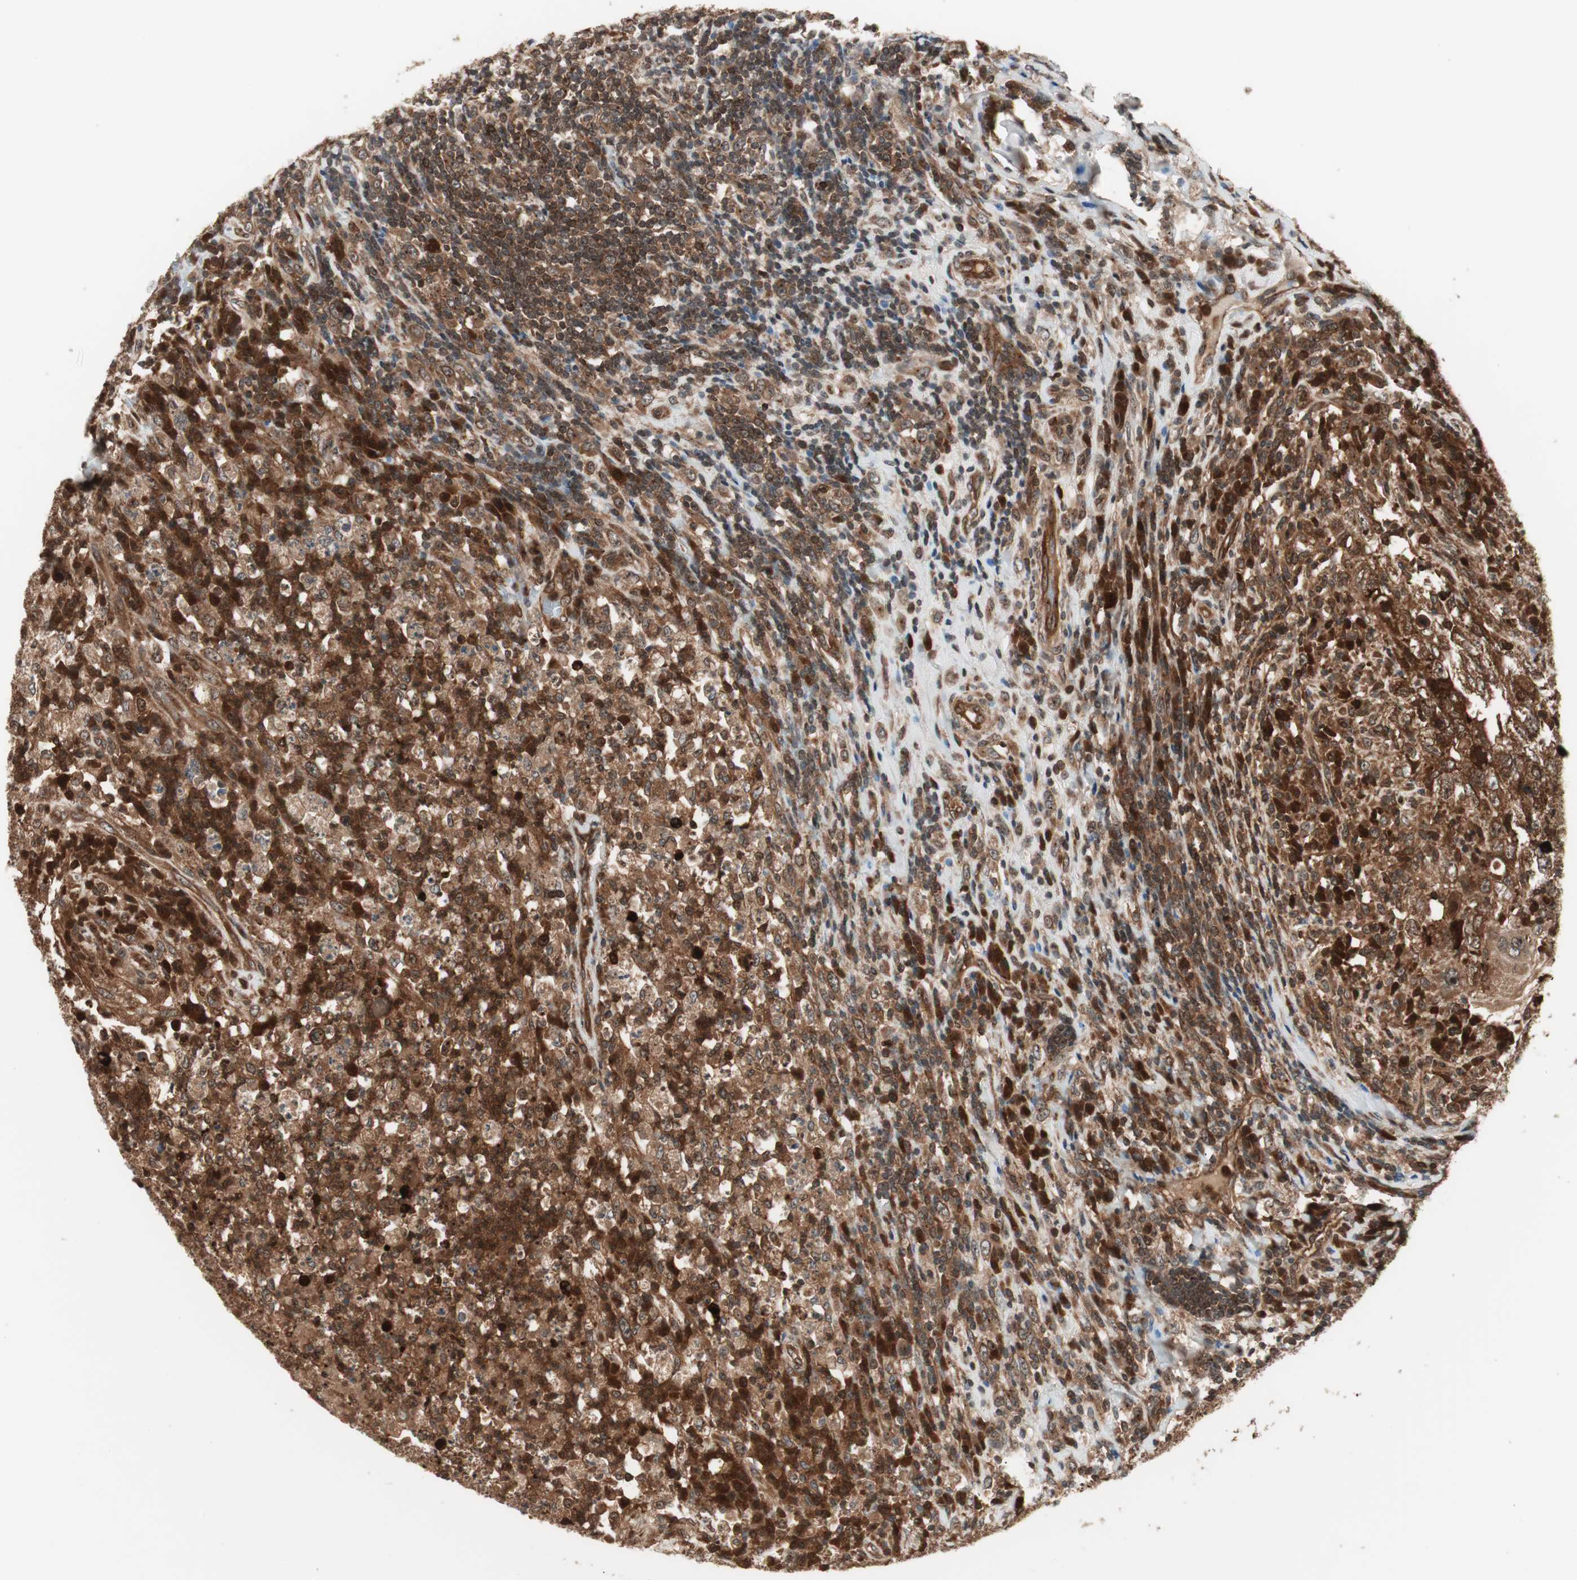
{"staining": {"intensity": "moderate", "quantity": ">75%", "location": "cytoplasmic/membranous"}, "tissue": "testis cancer", "cell_type": "Tumor cells", "image_type": "cancer", "snomed": [{"axis": "morphology", "description": "Necrosis, NOS"}, {"axis": "morphology", "description": "Carcinoma, Embryonal, NOS"}, {"axis": "topography", "description": "Testis"}], "caption": "Immunohistochemistry (IHC) image of neoplastic tissue: human testis cancer stained using immunohistochemistry demonstrates medium levels of moderate protein expression localized specifically in the cytoplasmic/membranous of tumor cells, appearing as a cytoplasmic/membranous brown color.", "gene": "PRKG2", "patient": {"sex": "male", "age": 19}}